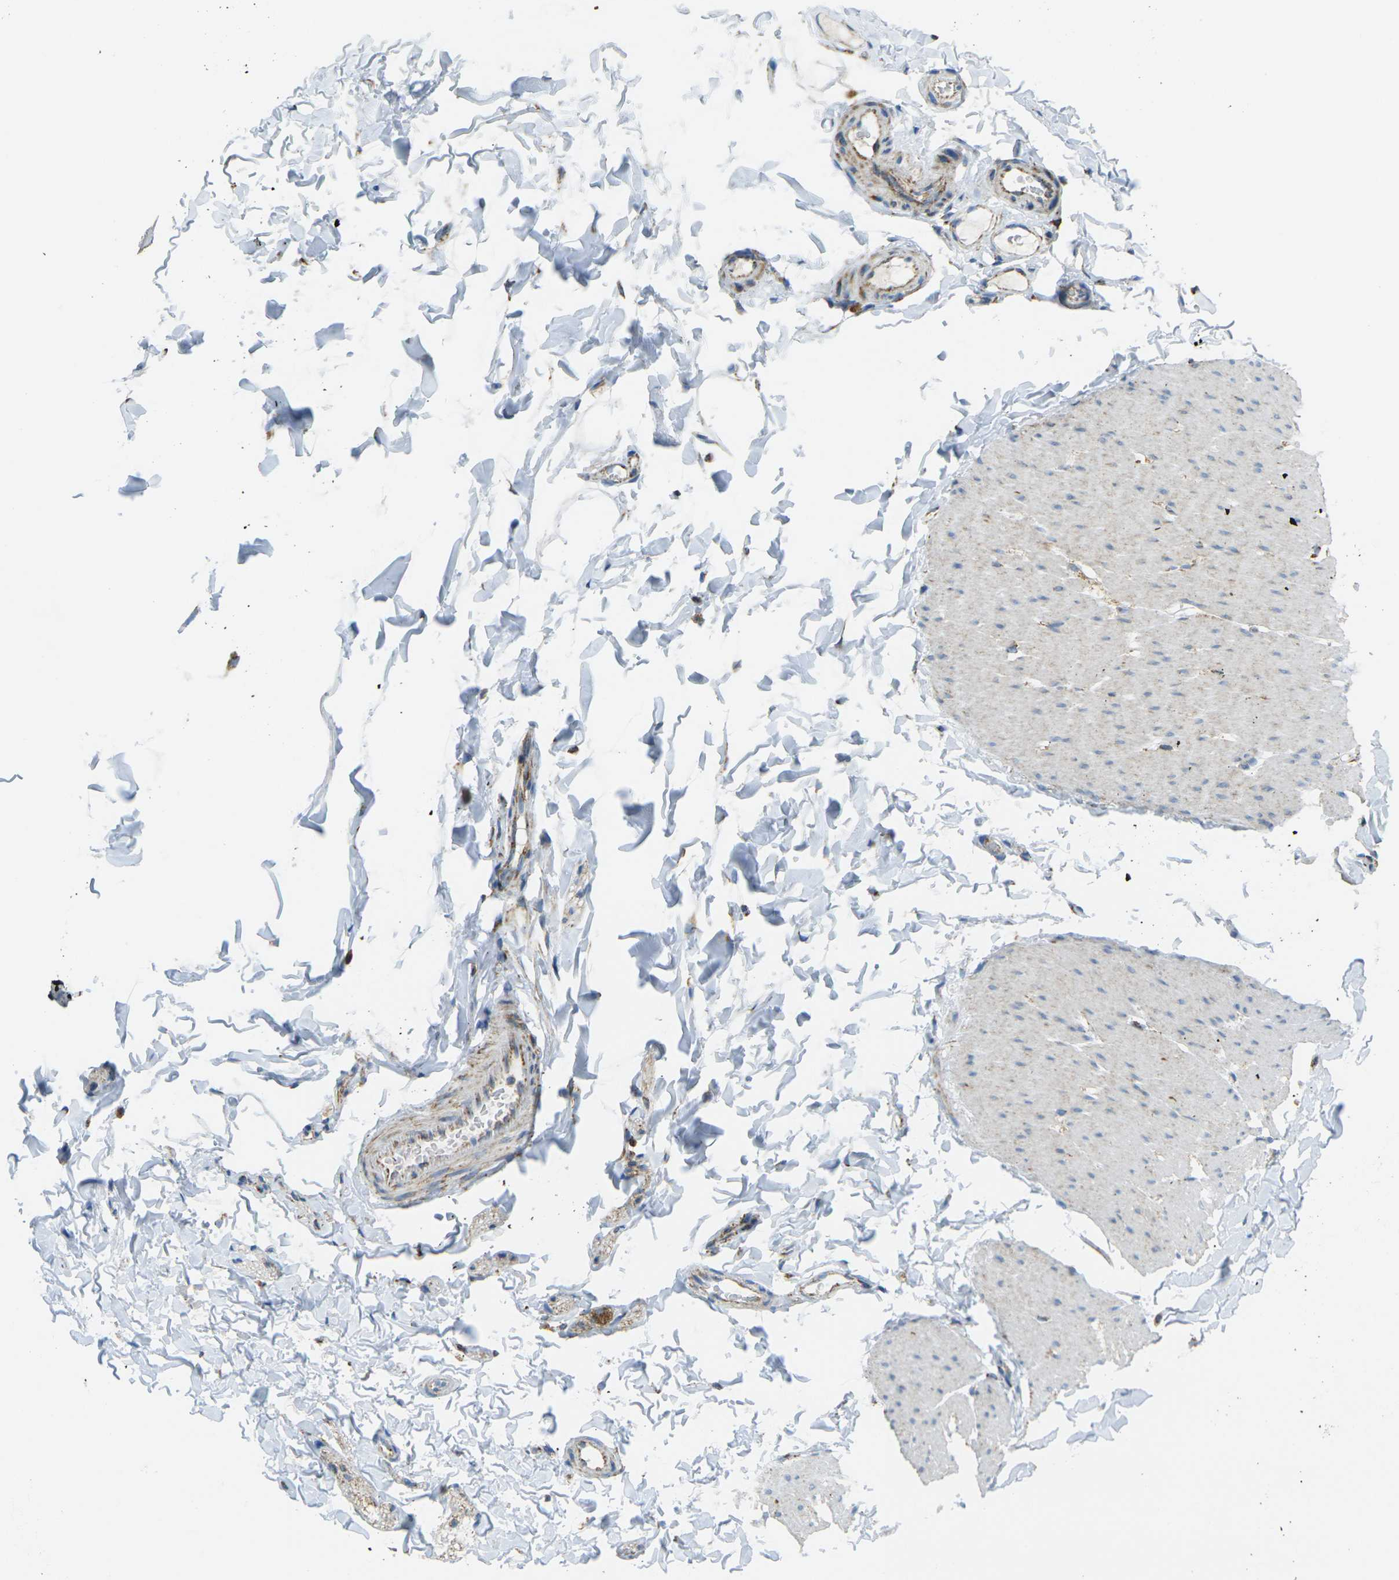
{"staining": {"intensity": "negative", "quantity": "none", "location": "none"}, "tissue": "smooth muscle", "cell_type": "Smooth muscle cells", "image_type": "normal", "snomed": [{"axis": "morphology", "description": "Normal tissue, NOS"}, {"axis": "topography", "description": "Smooth muscle"}, {"axis": "topography", "description": "Colon"}], "caption": "Smooth muscle cells show no significant positivity in unremarkable smooth muscle.", "gene": "CYB5R1", "patient": {"sex": "male", "age": 67}}